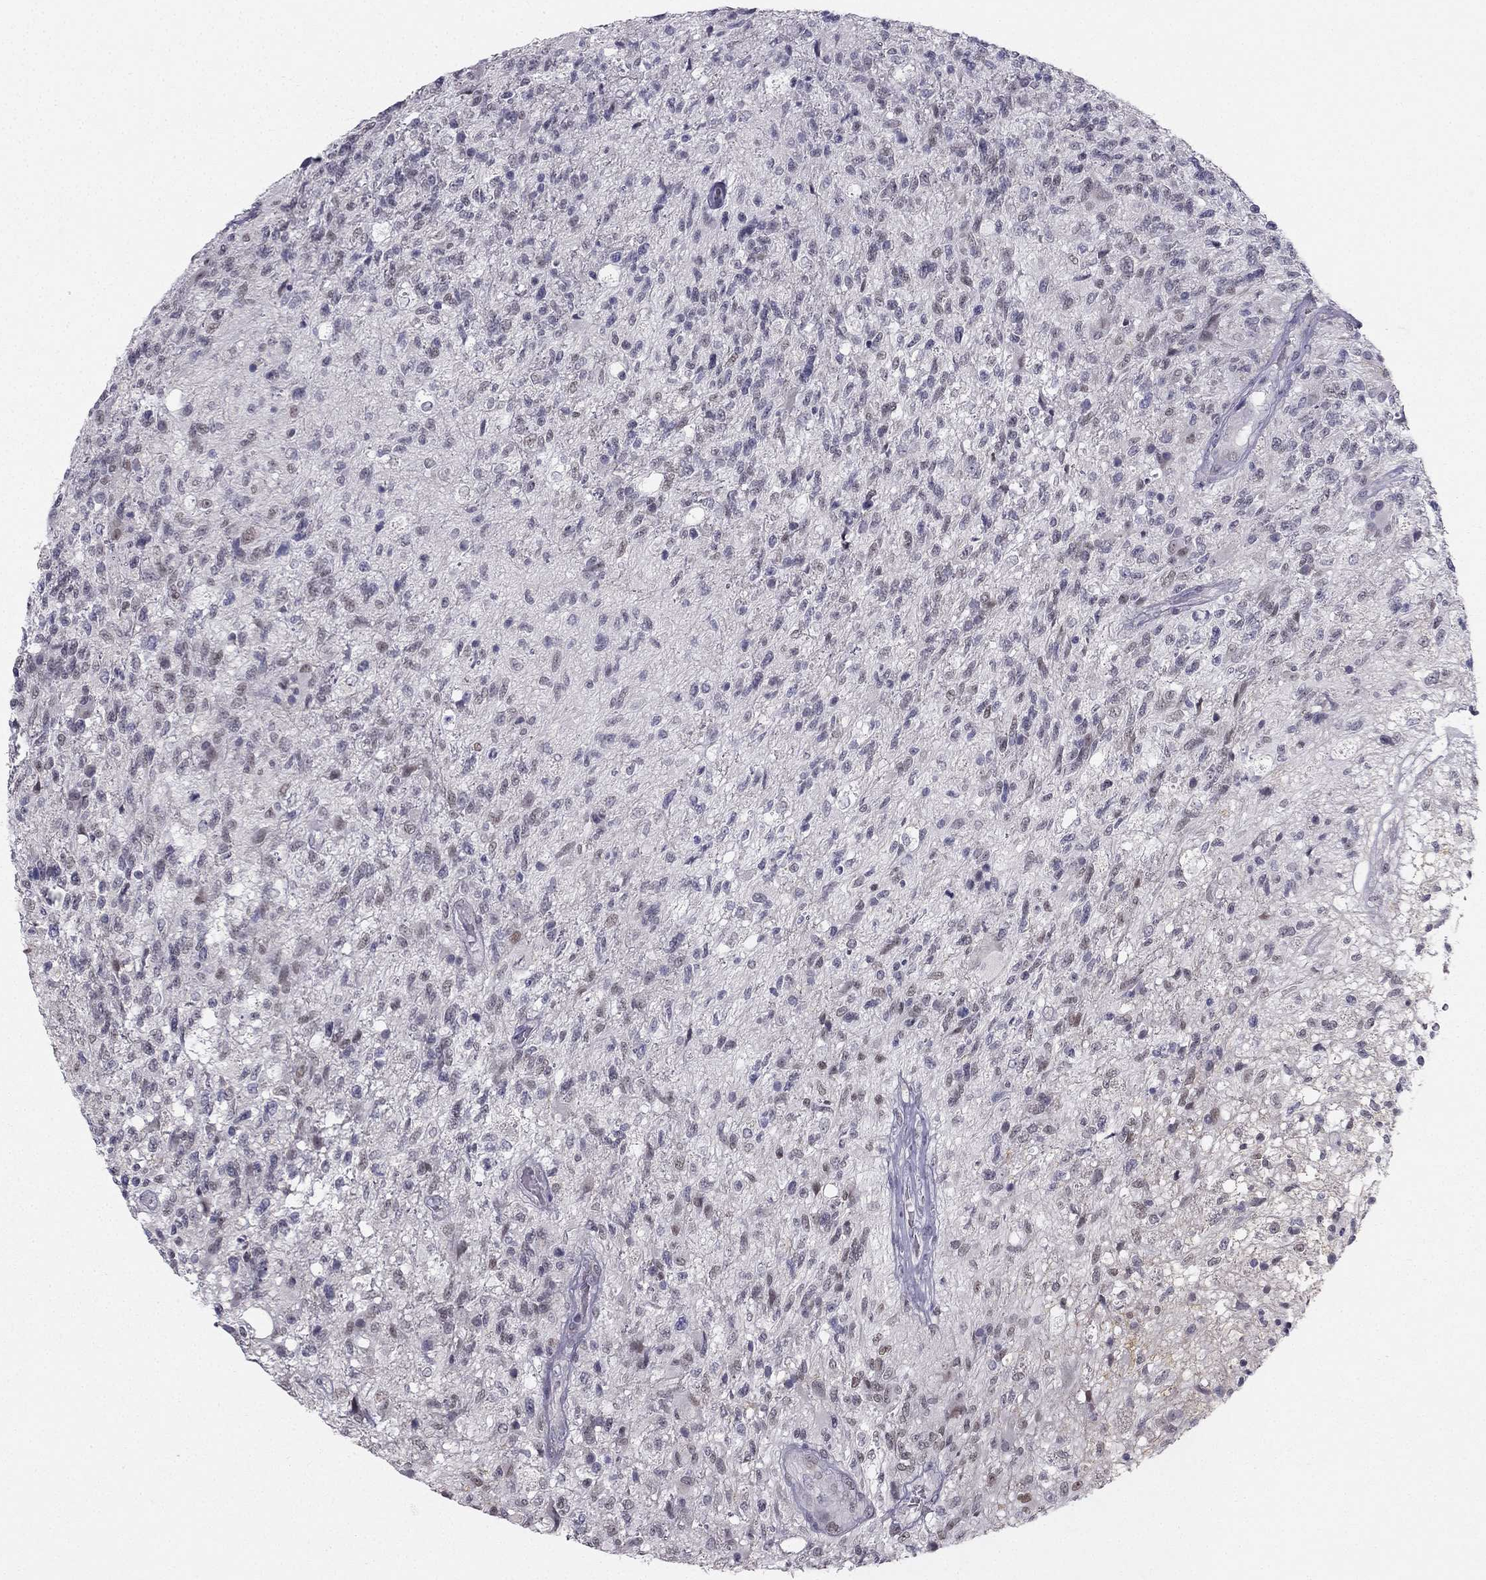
{"staining": {"intensity": "negative", "quantity": "none", "location": "none"}, "tissue": "glioma", "cell_type": "Tumor cells", "image_type": "cancer", "snomed": [{"axis": "morphology", "description": "Glioma, malignant, High grade"}, {"axis": "topography", "description": "Brain"}], "caption": "The IHC photomicrograph has no significant expression in tumor cells of malignant glioma (high-grade) tissue. (Immunohistochemistry, brightfield microscopy, high magnification).", "gene": "TRPS1", "patient": {"sex": "male", "age": 56}}